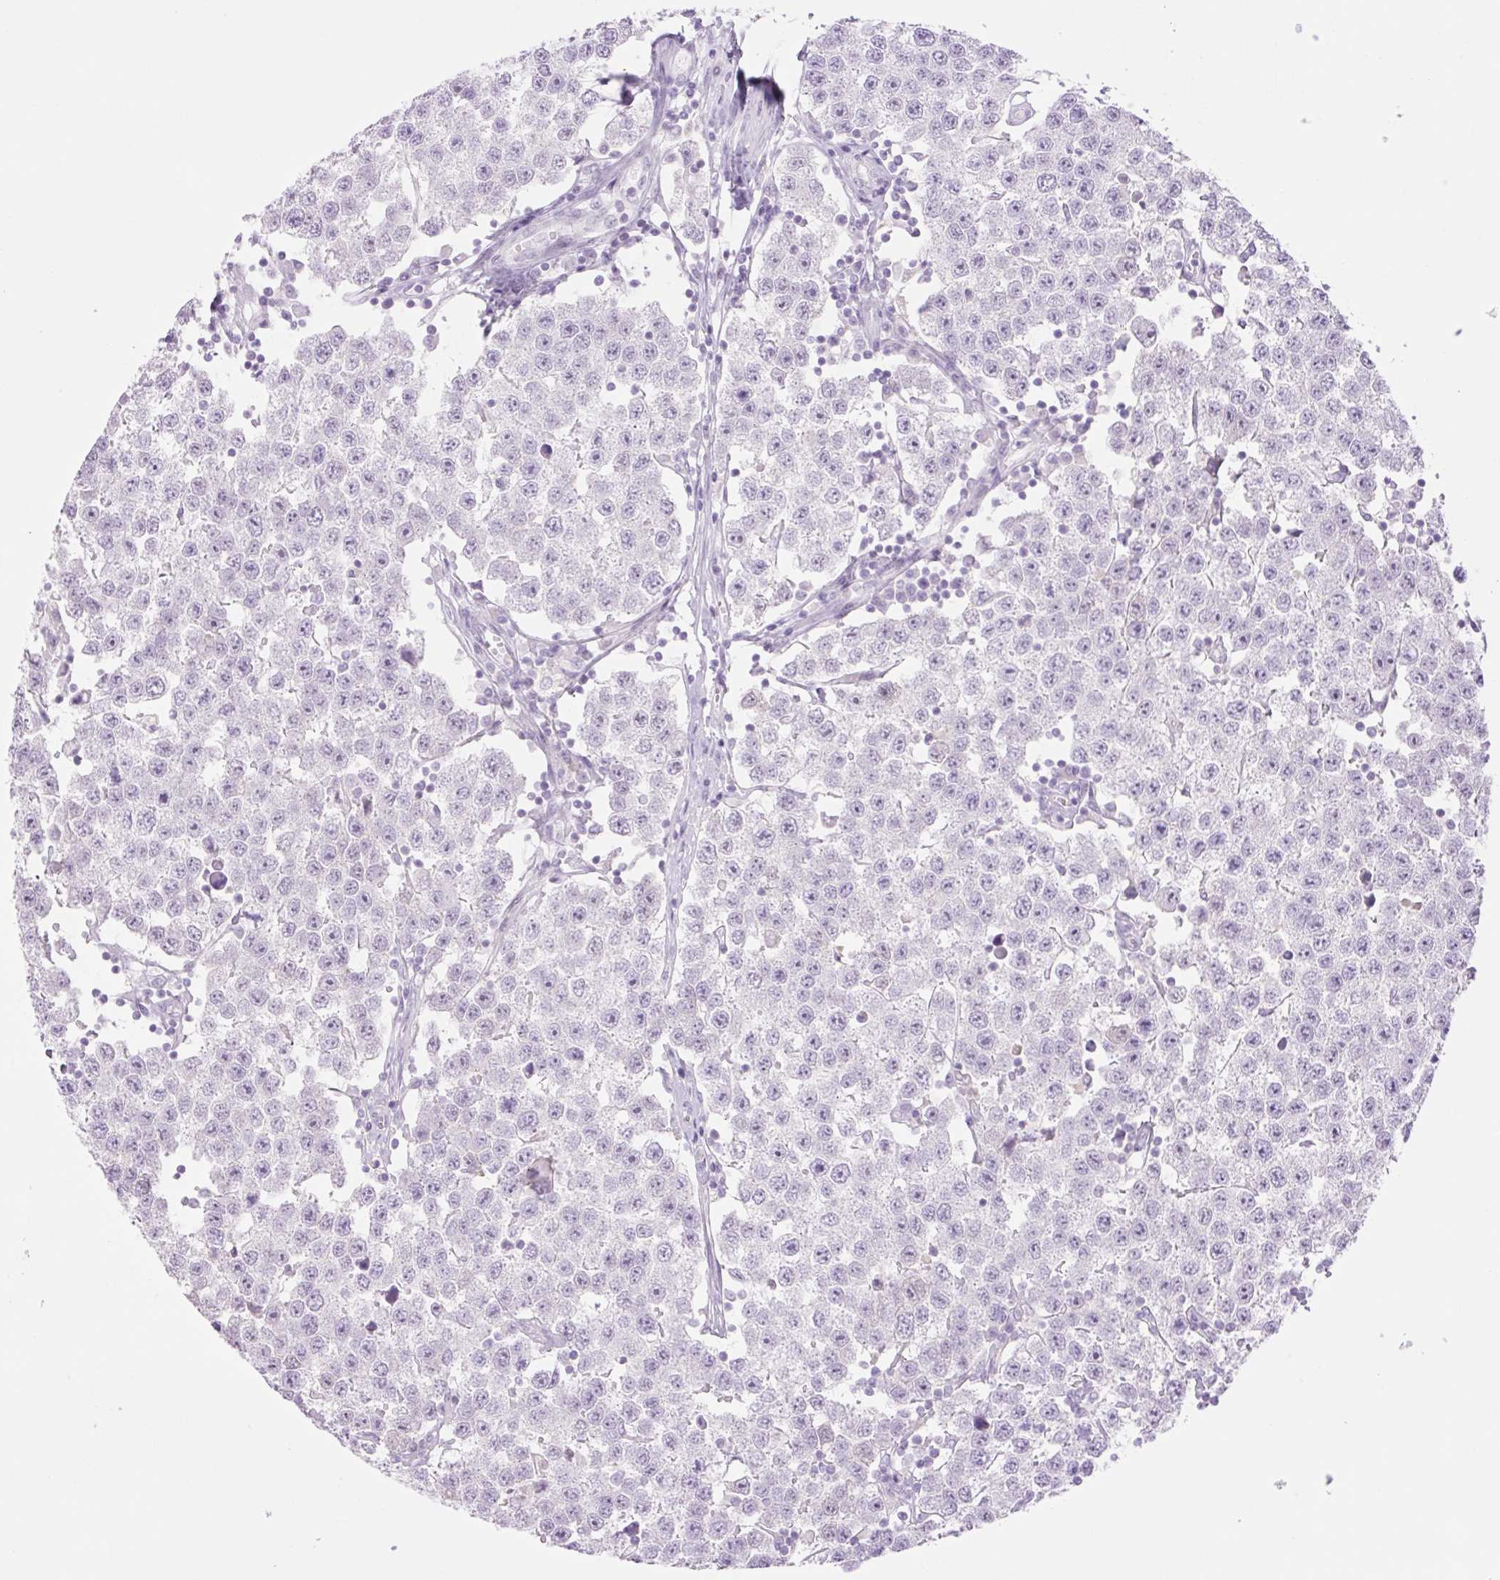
{"staining": {"intensity": "negative", "quantity": "none", "location": "none"}, "tissue": "testis cancer", "cell_type": "Tumor cells", "image_type": "cancer", "snomed": [{"axis": "morphology", "description": "Seminoma, NOS"}, {"axis": "topography", "description": "Testis"}], "caption": "IHC image of neoplastic tissue: testis seminoma stained with DAB (3,3'-diaminobenzidine) demonstrates no significant protein expression in tumor cells.", "gene": "TBX15", "patient": {"sex": "male", "age": 34}}